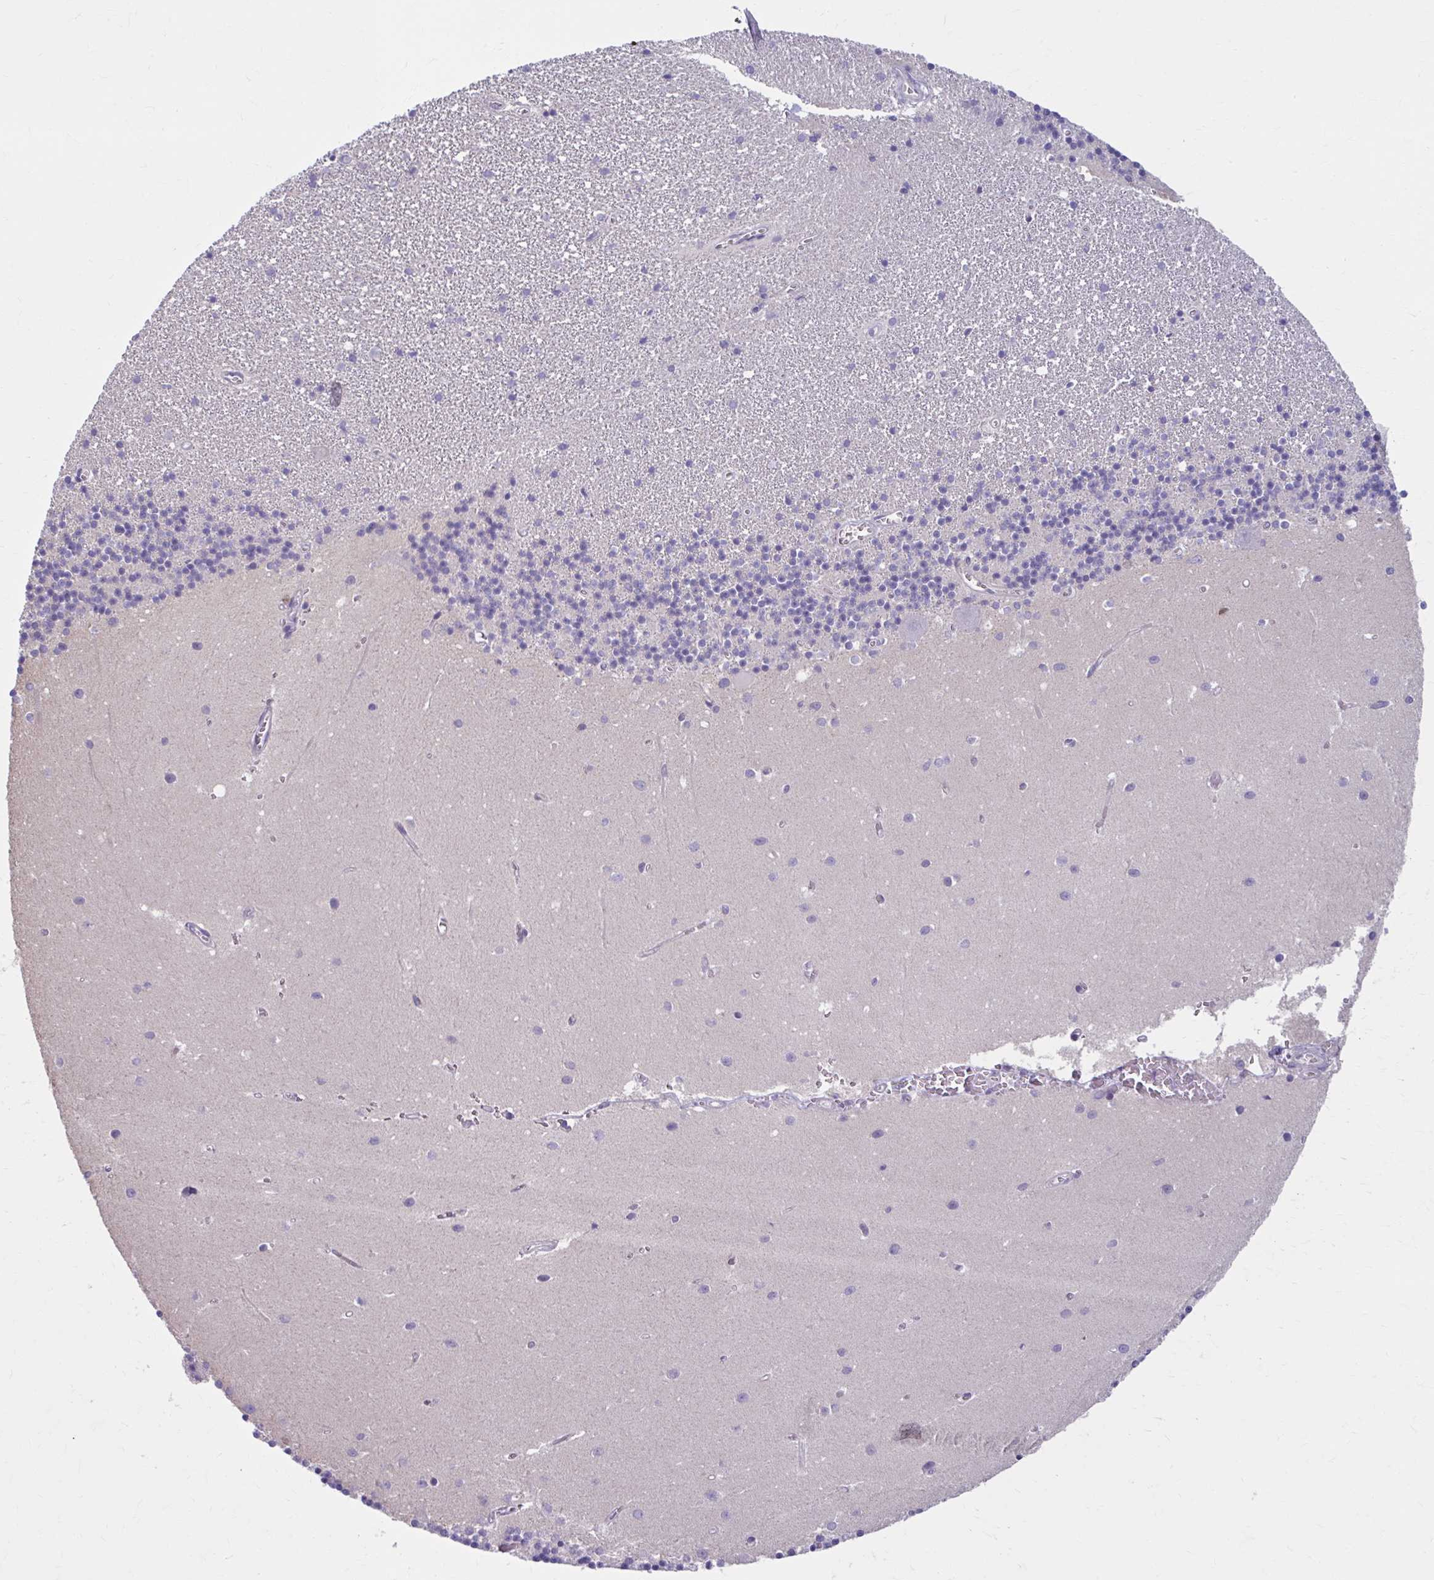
{"staining": {"intensity": "negative", "quantity": "none", "location": "none"}, "tissue": "cerebellum", "cell_type": "Cells in granular layer", "image_type": "normal", "snomed": [{"axis": "morphology", "description": "Normal tissue, NOS"}, {"axis": "topography", "description": "Cerebellum"}], "caption": "Immunohistochemistry (IHC) of unremarkable cerebellum shows no staining in cells in granular layer.", "gene": "CHST3", "patient": {"sex": "male", "age": 54}}